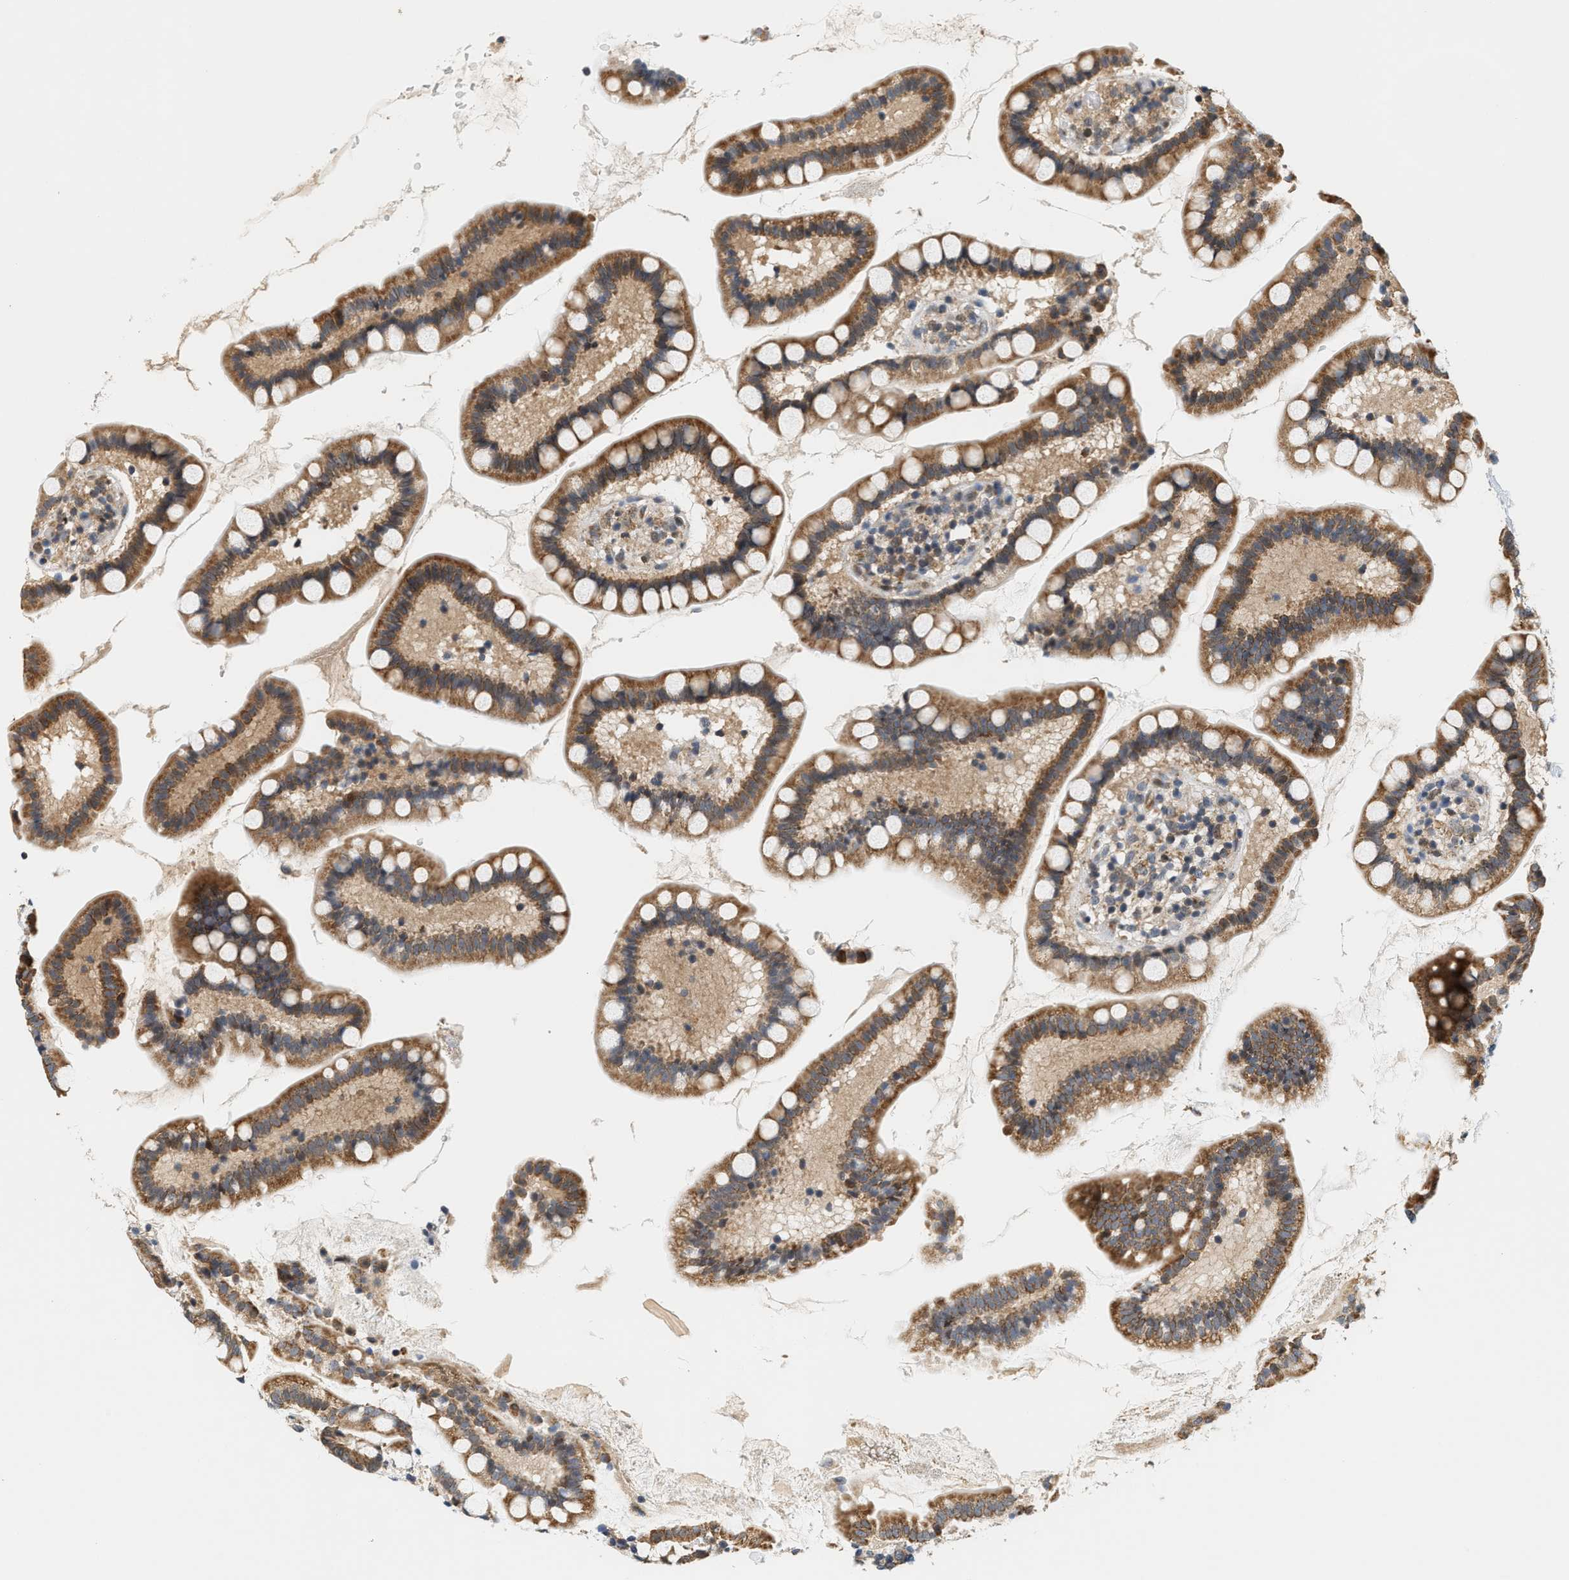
{"staining": {"intensity": "moderate", "quantity": ">75%", "location": "cytoplasmic/membranous"}, "tissue": "small intestine", "cell_type": "Glandular cells", "image_type": "normal", "snomed": [{"axis": "morphology", "description": "Normal tissue, NOS"}, {"axis": "topography", "description": "Small intestine"}], "caption": "This is a histology image of immunohistochemistry staining of benign small intestine, which shows moderate staining in the cytoplasmic/membranous of glandular cells.", "gene": "GIGYF1", "patient": {"sex": "female", "age": 84}}